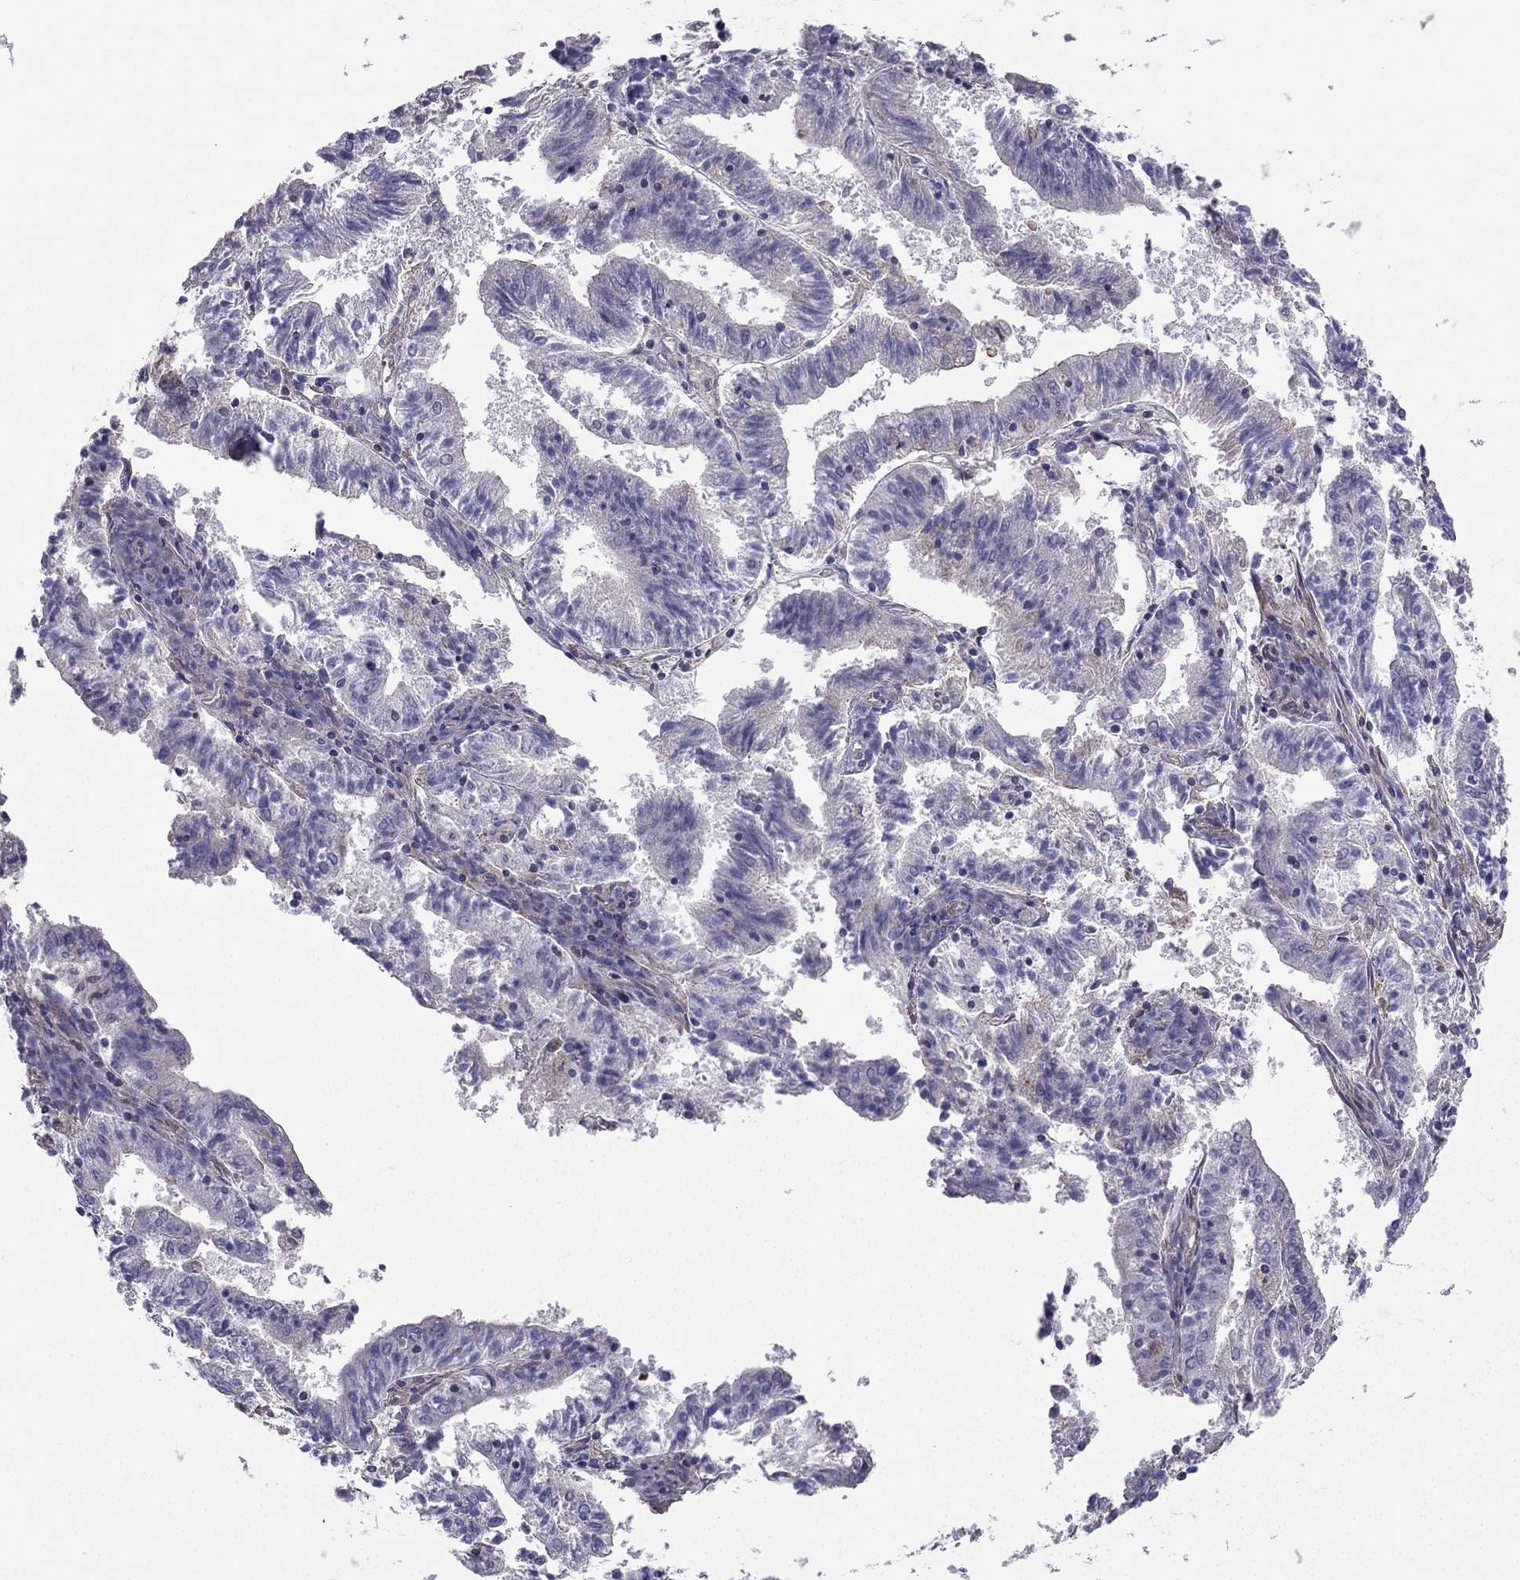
{"staining": {"intensity": "negative", "quantity": "none", "location": "none"}, "tissue": "endometrial cancer", "cell_type": "Tumor cells", "image_type": "cancer", "snomed": [{"axis": "morphology", "description": "Adenocarcinoma, NOS"}, {"axis": "topography", "description": "Endometrium"}], "caption": "High power microscopy image of an immunohistochemistry histopathology image of endometrial cancer, revealing no significant staining in tumor cells.", "gene": "ENOX1", "patient": {"sex": "female", "age": 82}}